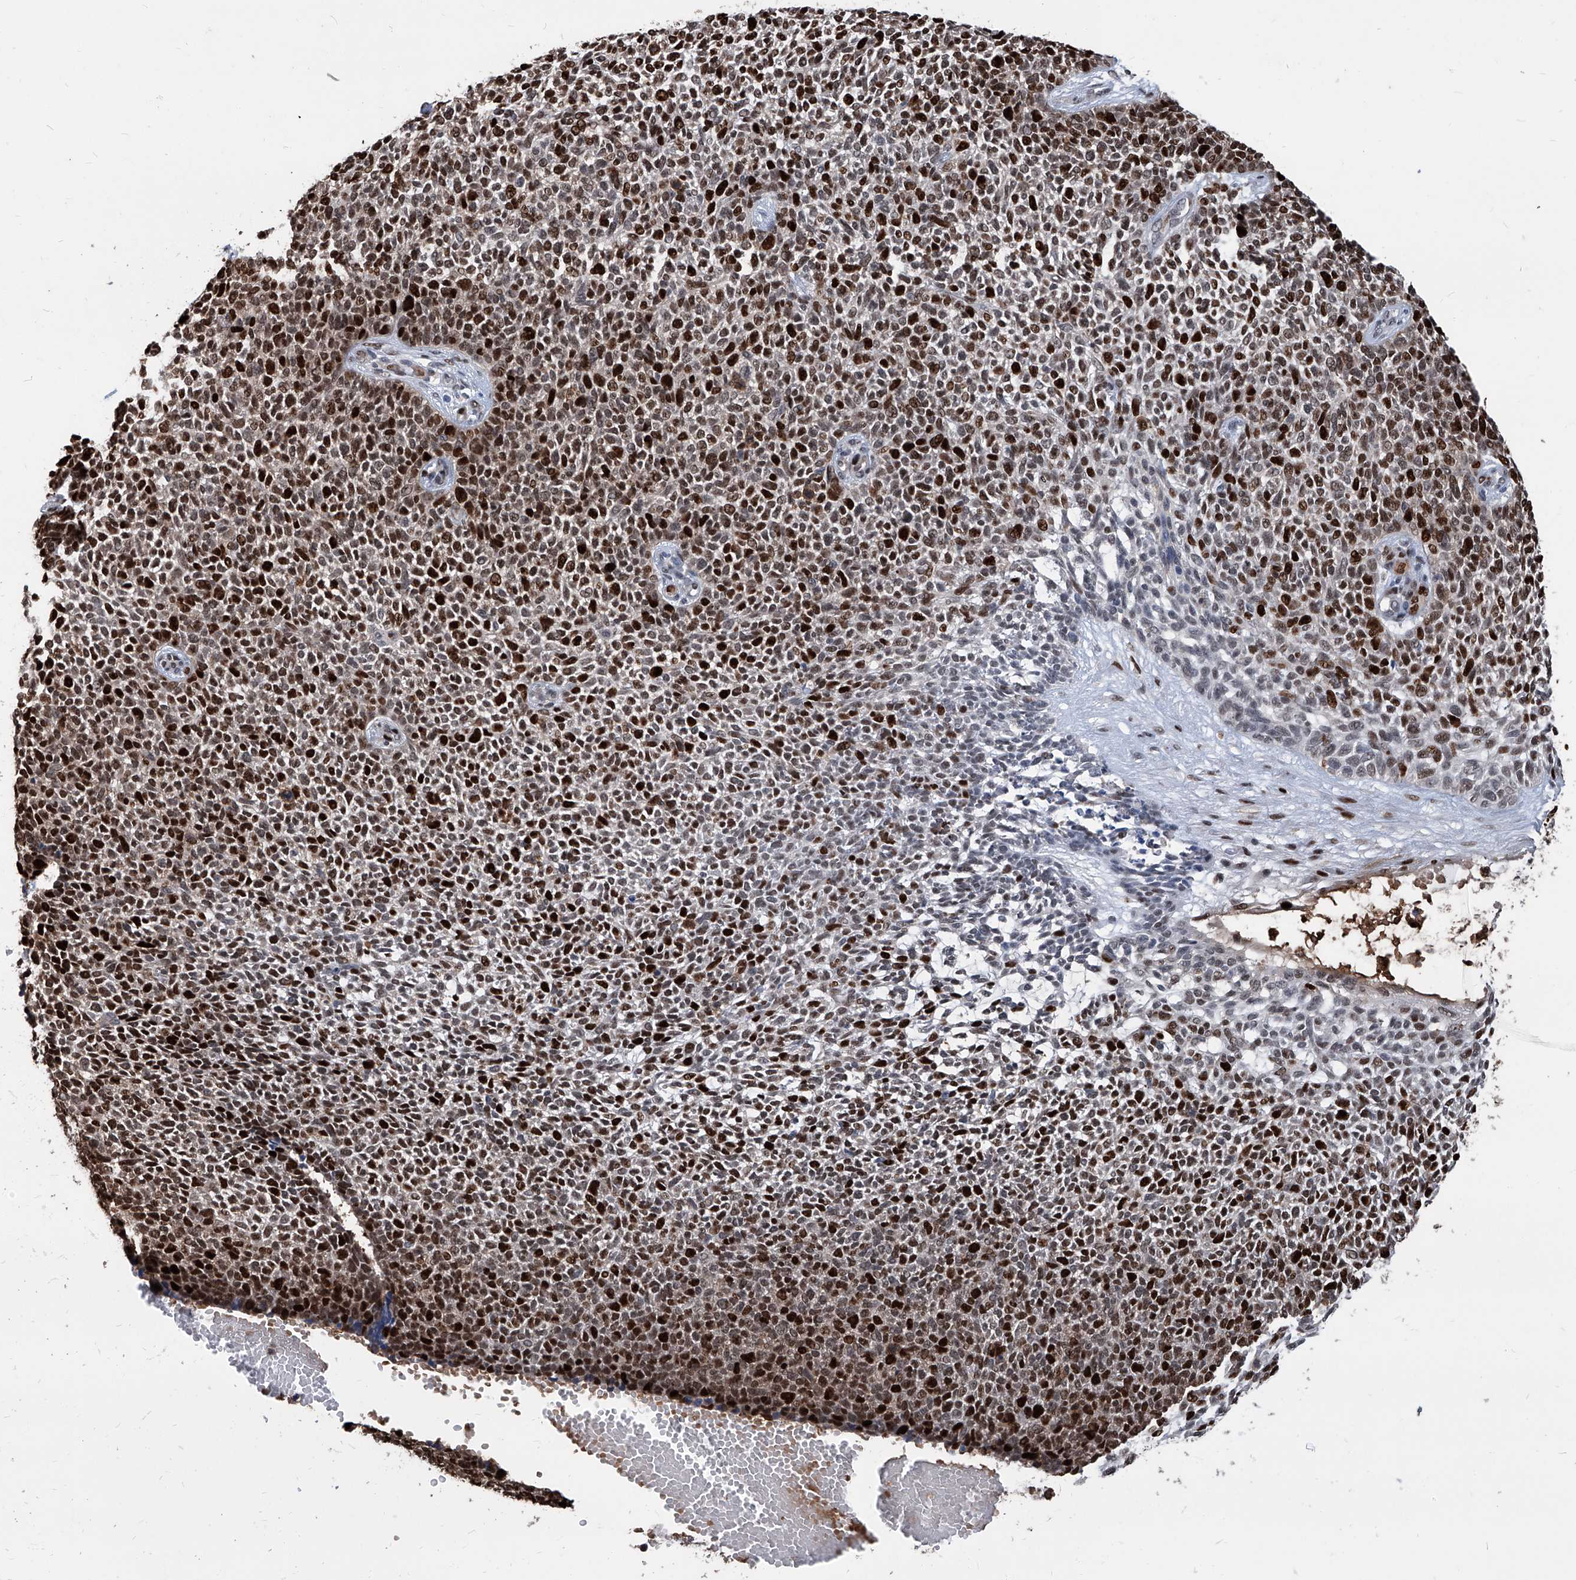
{"staining": {"intensity": "strong", "quantity": ">75%", "location": "nuclear"}, "tissue": "skin cancer", "cell_type": "Tumor cells", "image_type": "cancer", "snomed": [{"axis": "morphology", "description": "Basal cell carcinoma"}, {"axis": "topography", "description": "Skin"}], "caption": "Brown immunohistochemical staining in human skin cancer shows strong nuclear positivity in about >75% of tumor cells.", "gene": "PCNA", "patient": {"sex": "female", "age": 84}}